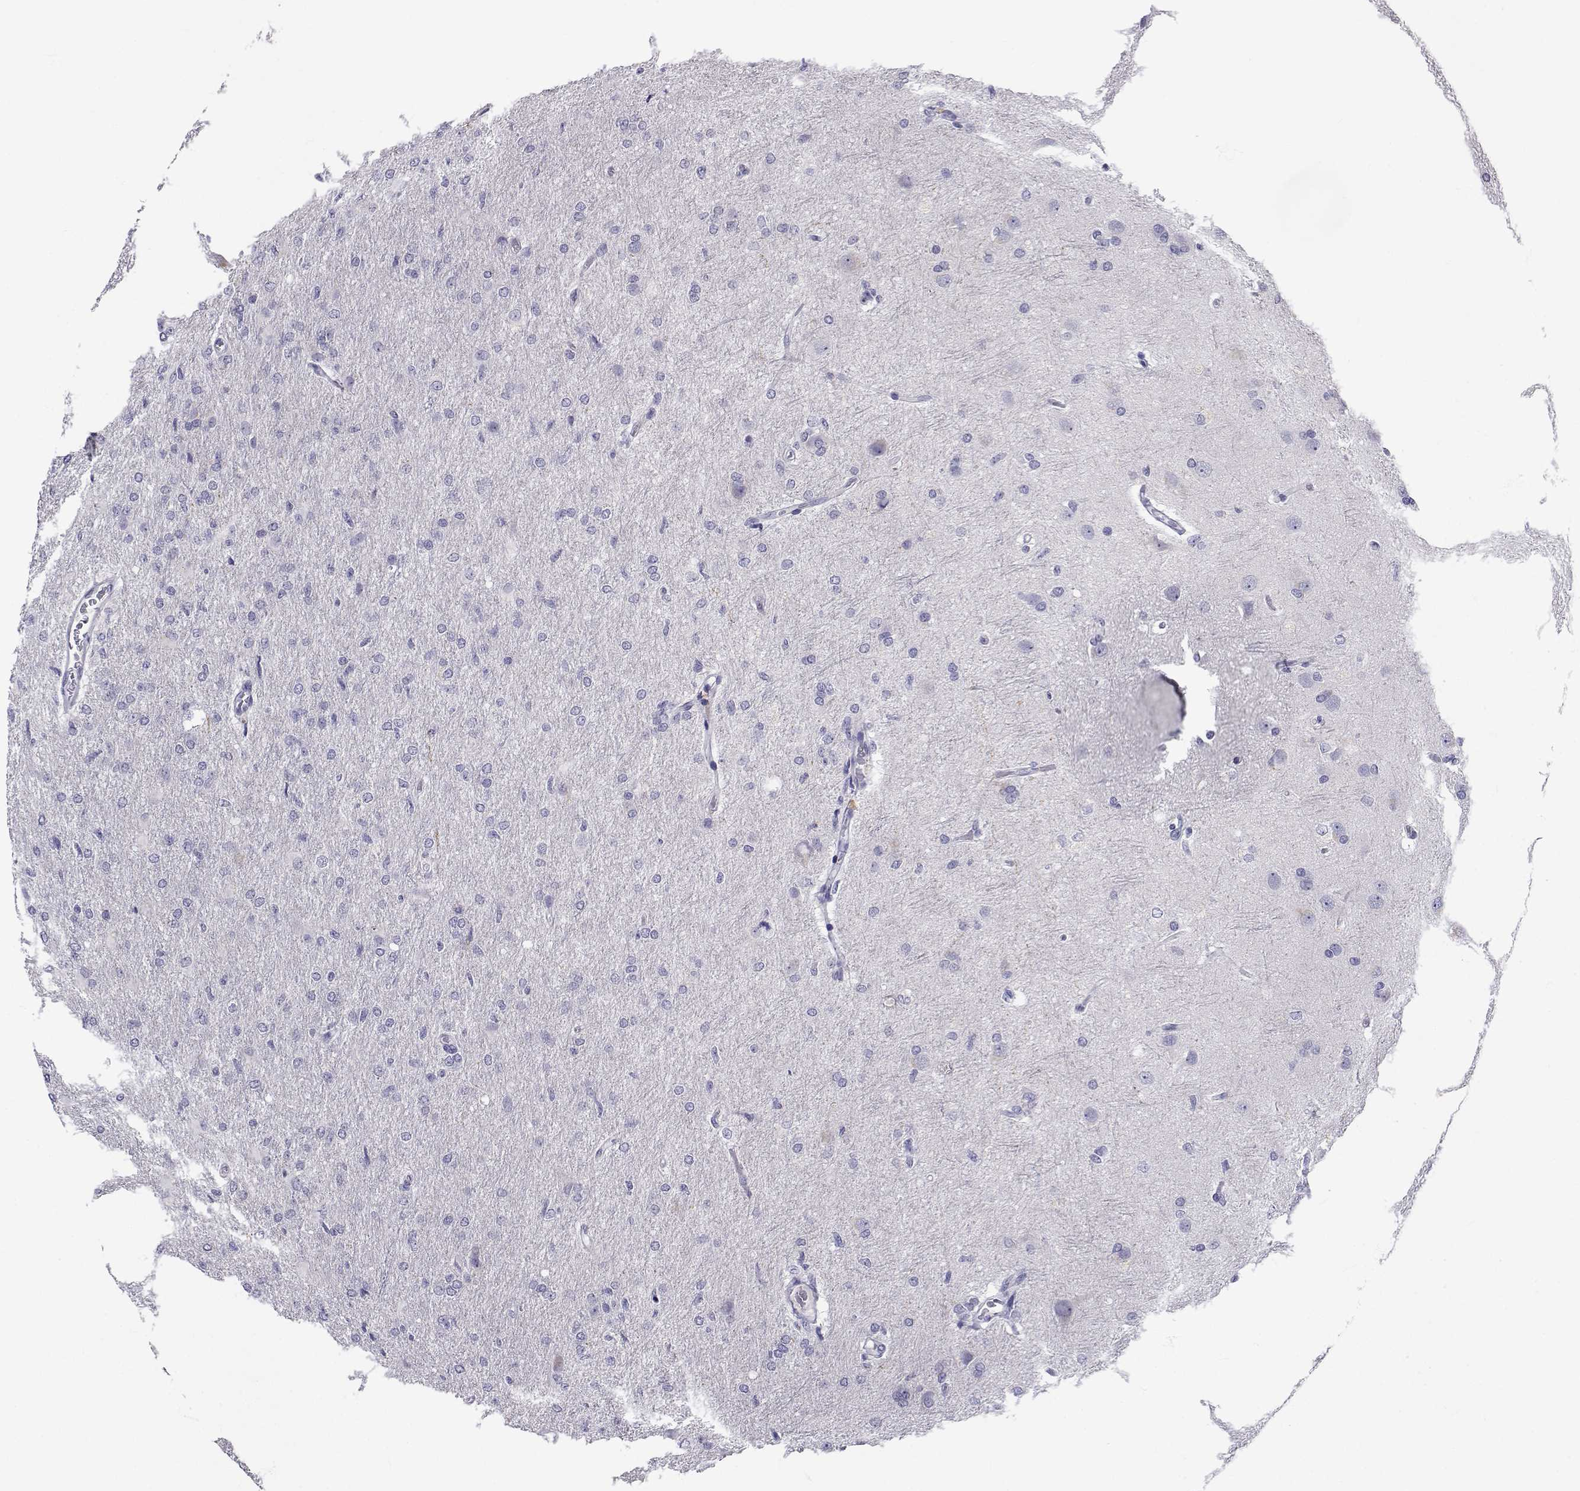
{"staining": {"intensity": "negative", "quantity": "none", "location": "none"}, "tissue": "glioma", "cell_type": "Tumor cells", "image_type": "cancer", "snomed": [{"axis": "morphology", "description": "Glioma, malignant, High grade"}, {"axis": "topography", "description": "Brain"}], "caption": "Immunohistochemical staining of human glioma displays no significant staining in tumor cells.", "gene": "SLC6A3", "patient": {"sex": "male", "age": 68}}